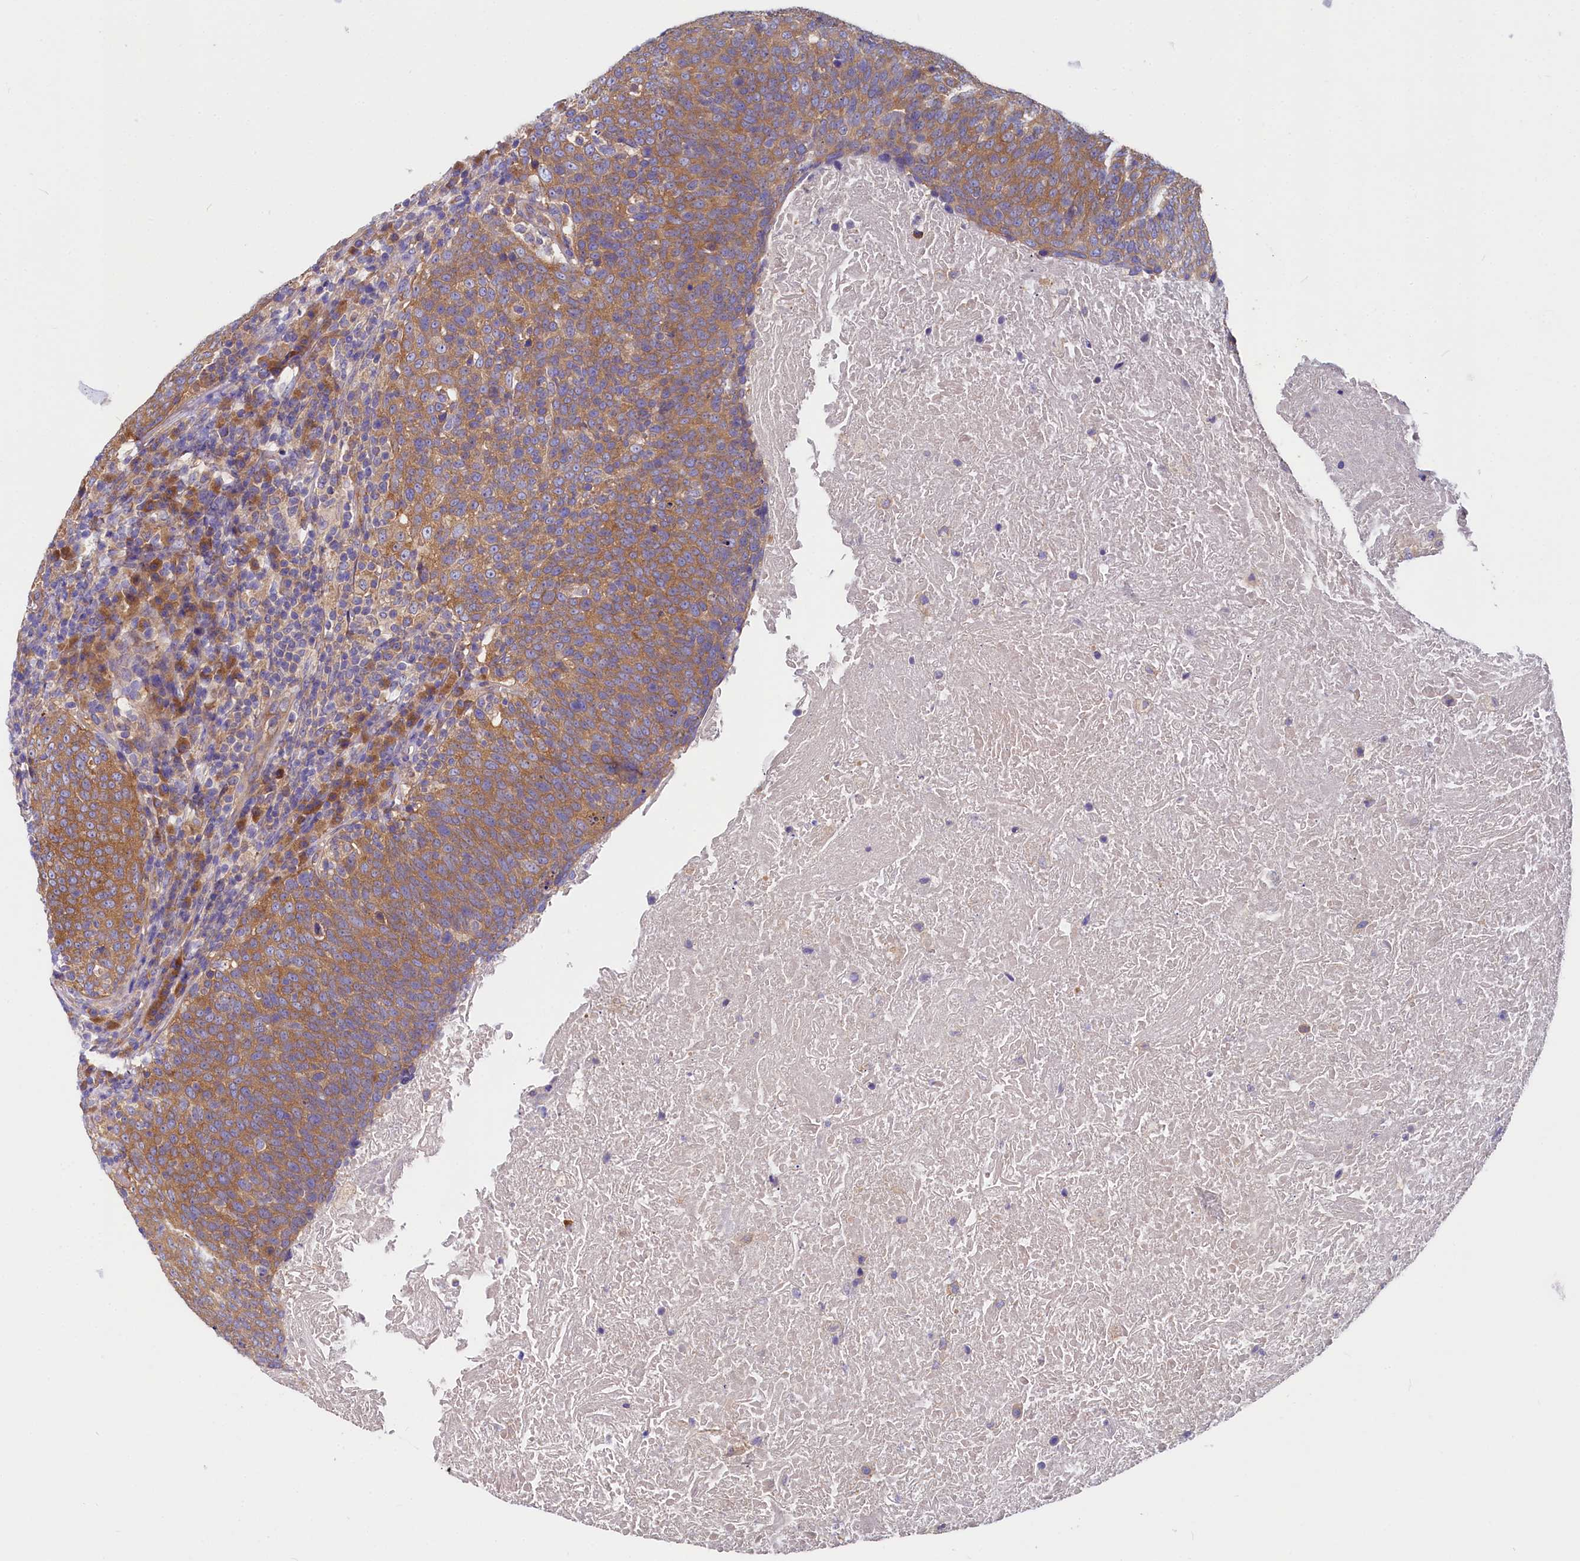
{"staining": {"intensity": "moderate", "quantity": ">75%", "location": "cytoplasmic/membranous"}, "tissue": "head and neck cancer", "cell_type": "Tumor cells", "image_type": "cancer", "snomed": [{"axis": "morphology", "description": "Squamous cell carcinoma, NOS"}, {"axis": "morphology", "description": "Squamous cell carcinoma, metastatic, NOS"}, {"axis": "topography", "description": "Lymph node"}, {"axis": "topography", "description": "Head-Neck"}], "caption": "A medium amount of moderate cytoplasmic/membranous positivity is appreciated in approximately >75% of tumor cells in head and neck metastatic squamous cell carcinoma tissue. (brown staining indicates protein expression, while blue staining denotes nuclei).", "gene": "QARS1", "patient": {"sex": "male", "age": 62}}